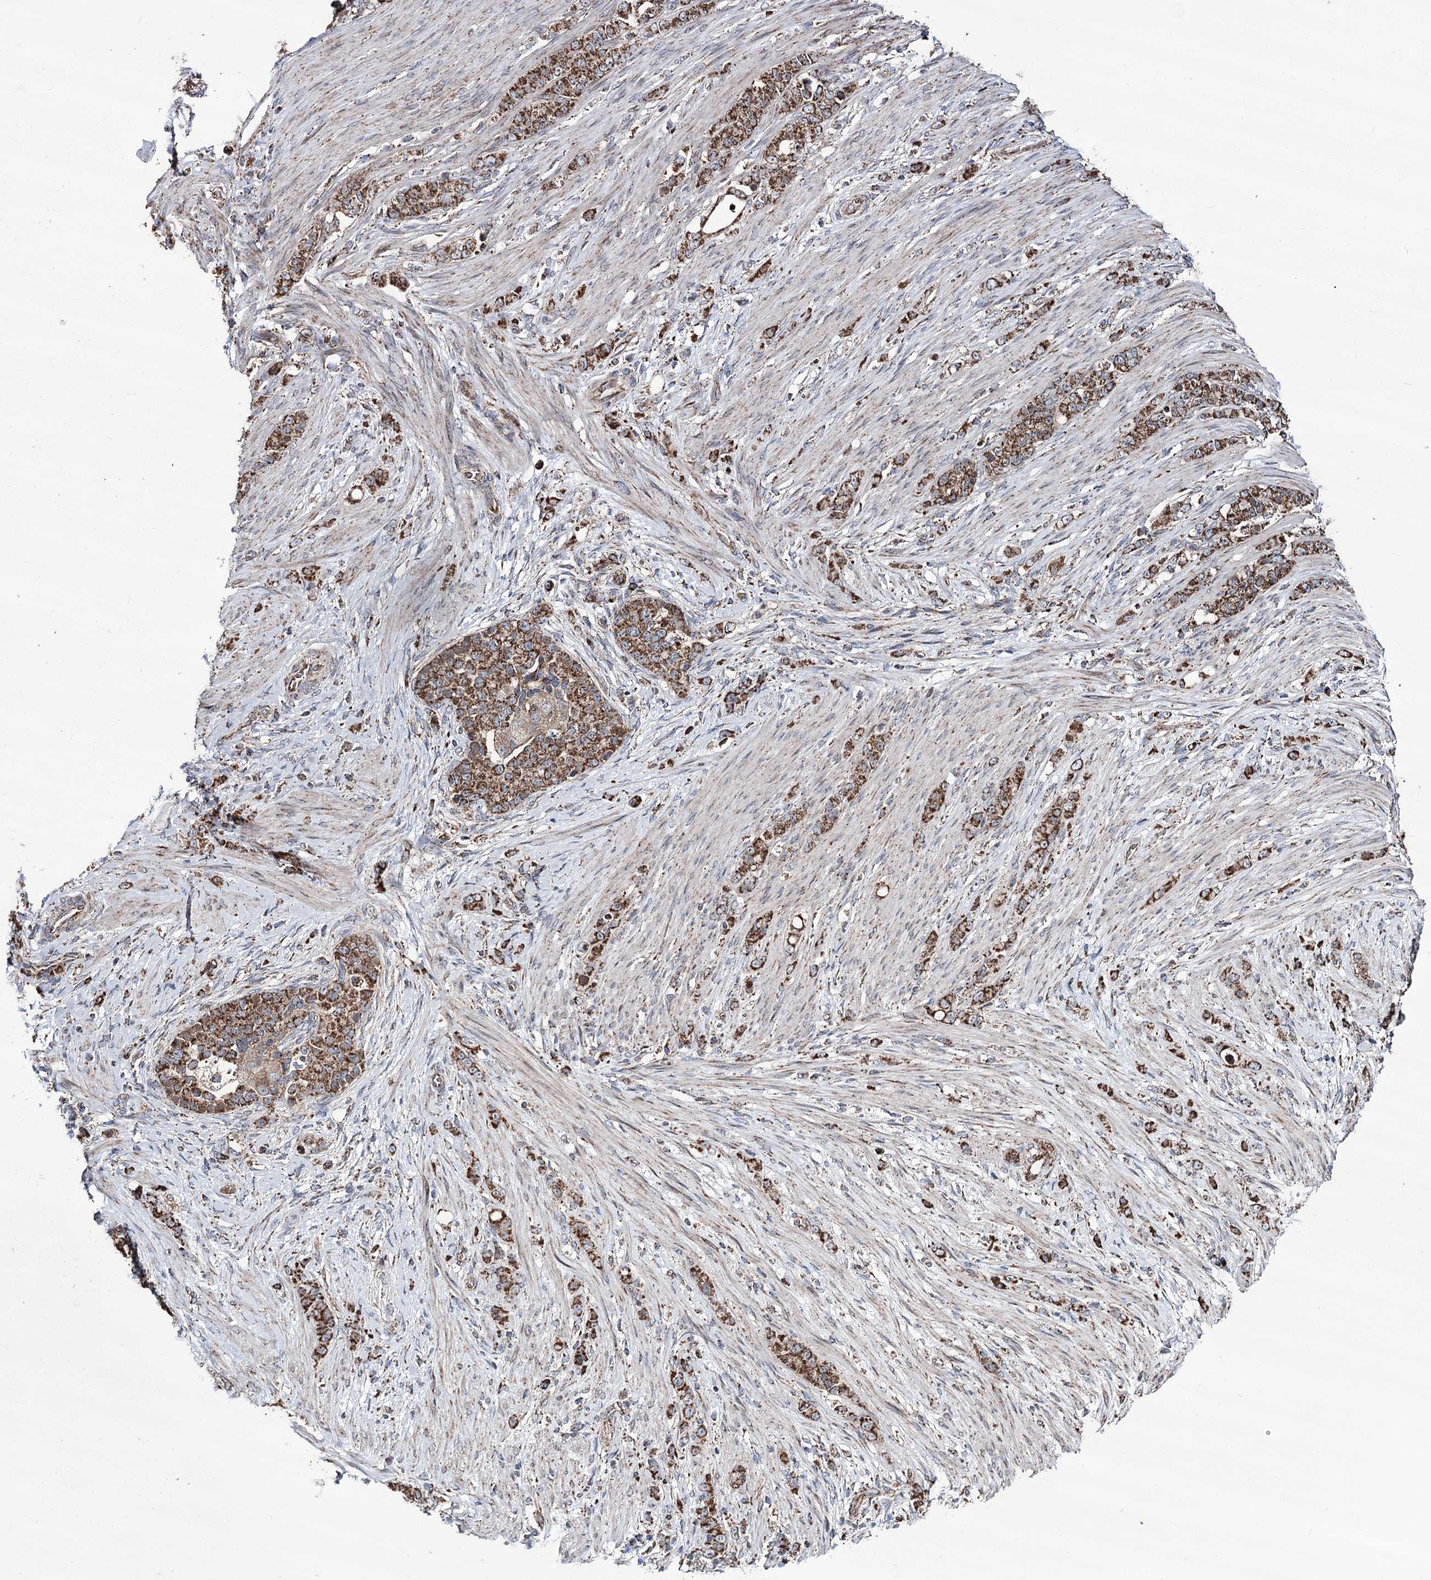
{"staining": {"intensity": "moderate", "quantity": ">75%", "location": "cytoplasmic/membranous"}, "tissue": "stomach cancer", "cell_type": "Tumor cells", "image_type": "cancer", "snomed": [{"axis": "morphology", "description": "Adenocarcinoma, NOS"}, {"axis": "topography", "description": "Stomach"}], "caption": "This photomicrograph shows IHC staining of human stomach cancer, with medium moderate cytoplasmic/membranous staining in about >75% of tumor cells.", "gene": "CREB3L4", "patient": {"sex": "female", "age": 79}}